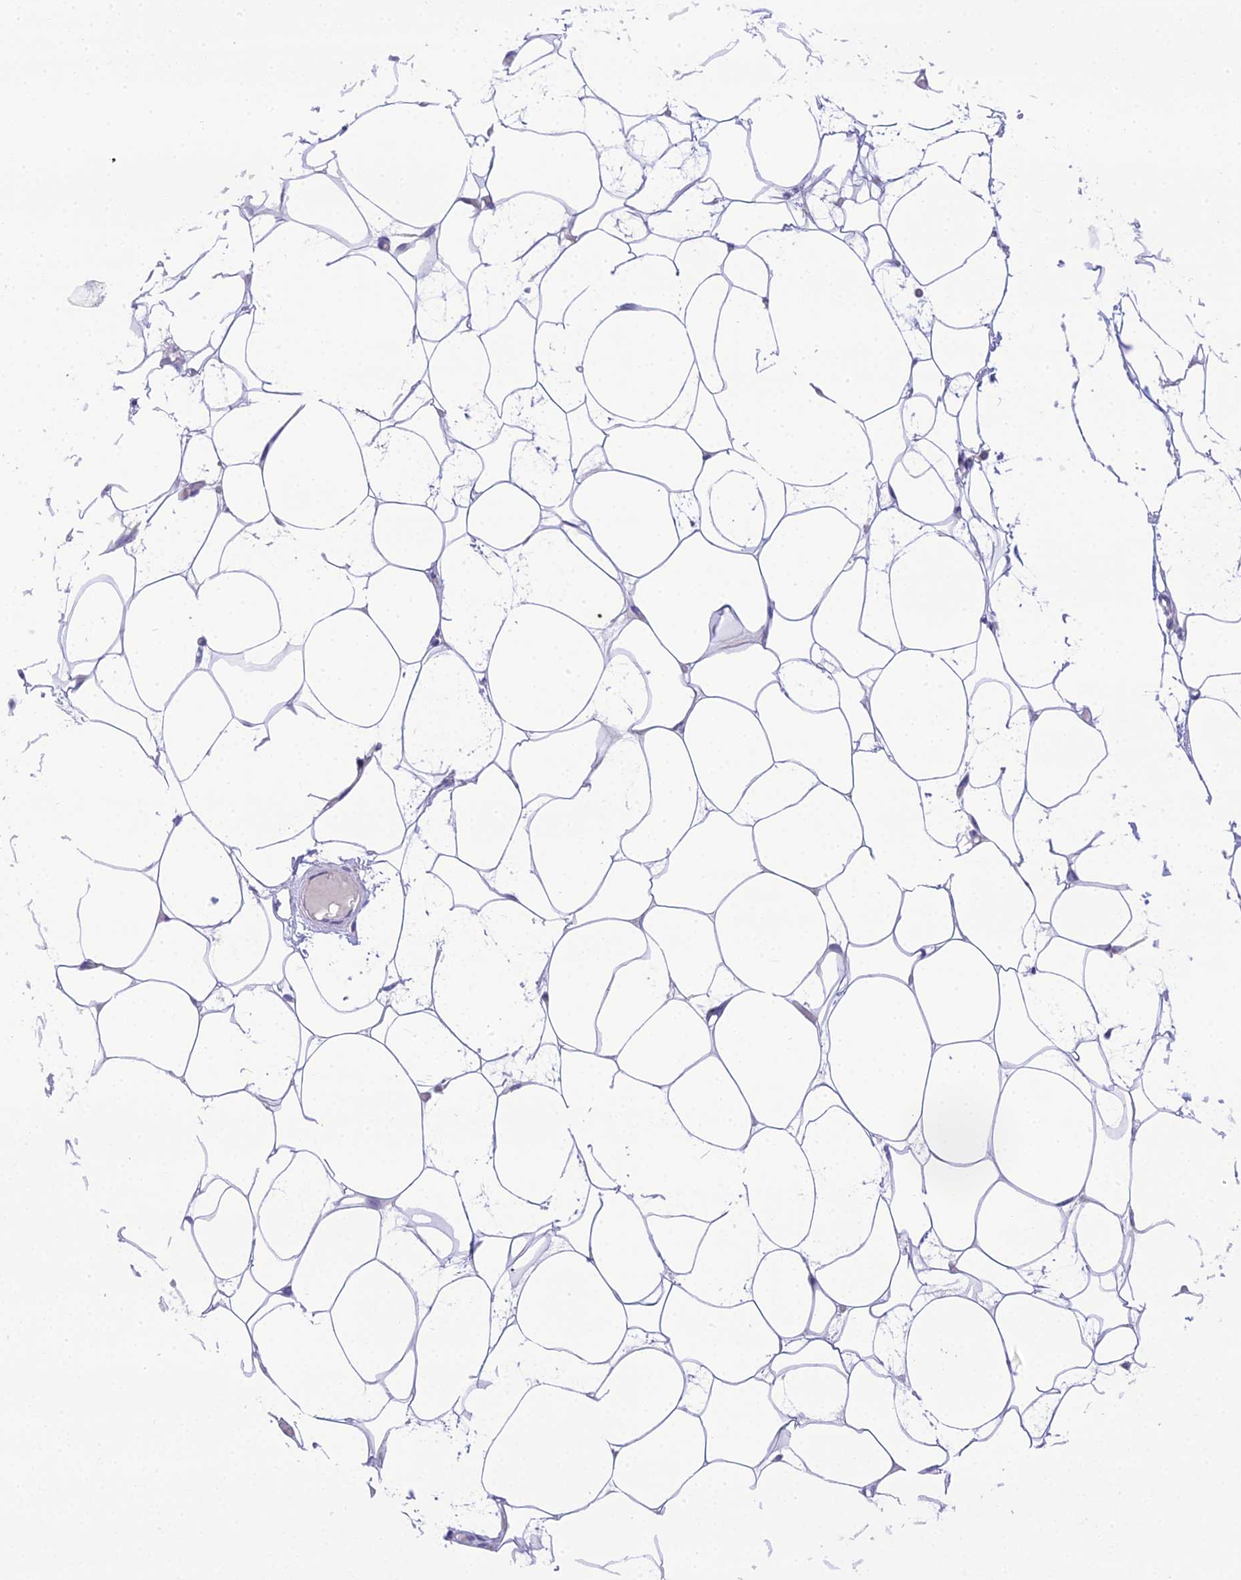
{"staining": {"intensity": "negative", "quantity": "none", "location": "none"}, "tissue": "adipose tissue", "cell_type": "Adipocytes", "image_type": "normal", "snomed": [{"axis": "morphology", "description": "Normal tissue, NOS"}, {"axis": "topography", "description": "Breast"}], "caption": "IHC image of normal human adipose tissue stained for a protein (brown), which demonstrates no staining in adipocytes. (Stains: DAB (3,3'-diaminobenzidine) immunohistochemistry (IHC) with hematoxylin counter stain, Microscopy: brightfield microscopy at high magnification).", "gene": "KIAA0408", "patient": {"sex": "female", "age": 23}}